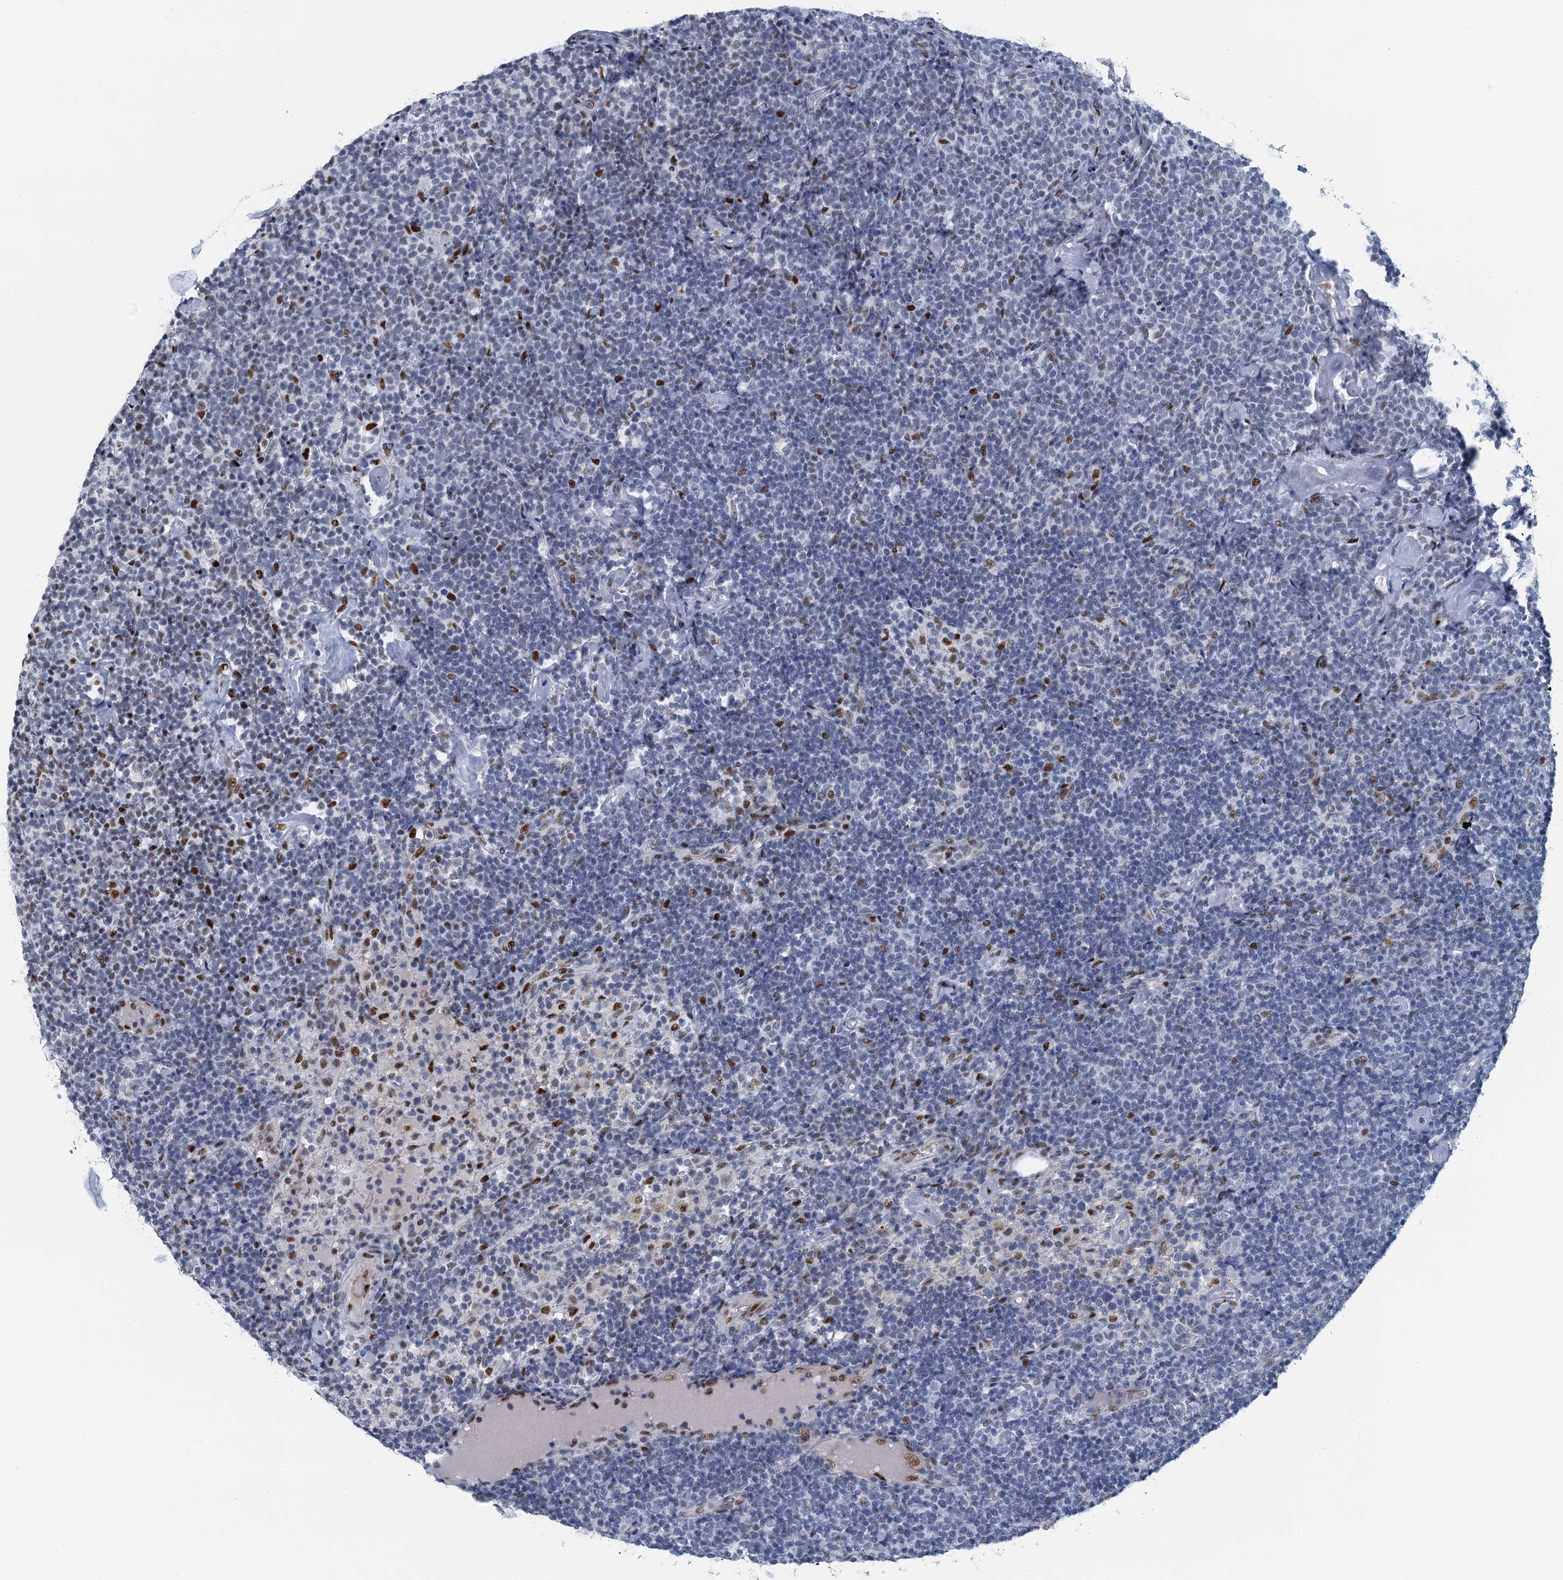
{"staining": {"intensity": "negative", "quantity": "none", "location": "none"}, "tissue": "lymphoma", "cell_type": "Tumor cells", "image_type": "cancer", "snomed": [{"axis": "morphology", "description": "Malignant lymphoma, non-Hodgkin's type, High grade"}, {"axis": "topography", "description": "Lymph node"}], "caption": "Immunohistochemistry (IHC) of human lymphoma shows no positivity in tumor cells.", "gene": "TTLL9", "patient": {"sex": "male", "age": 61}}